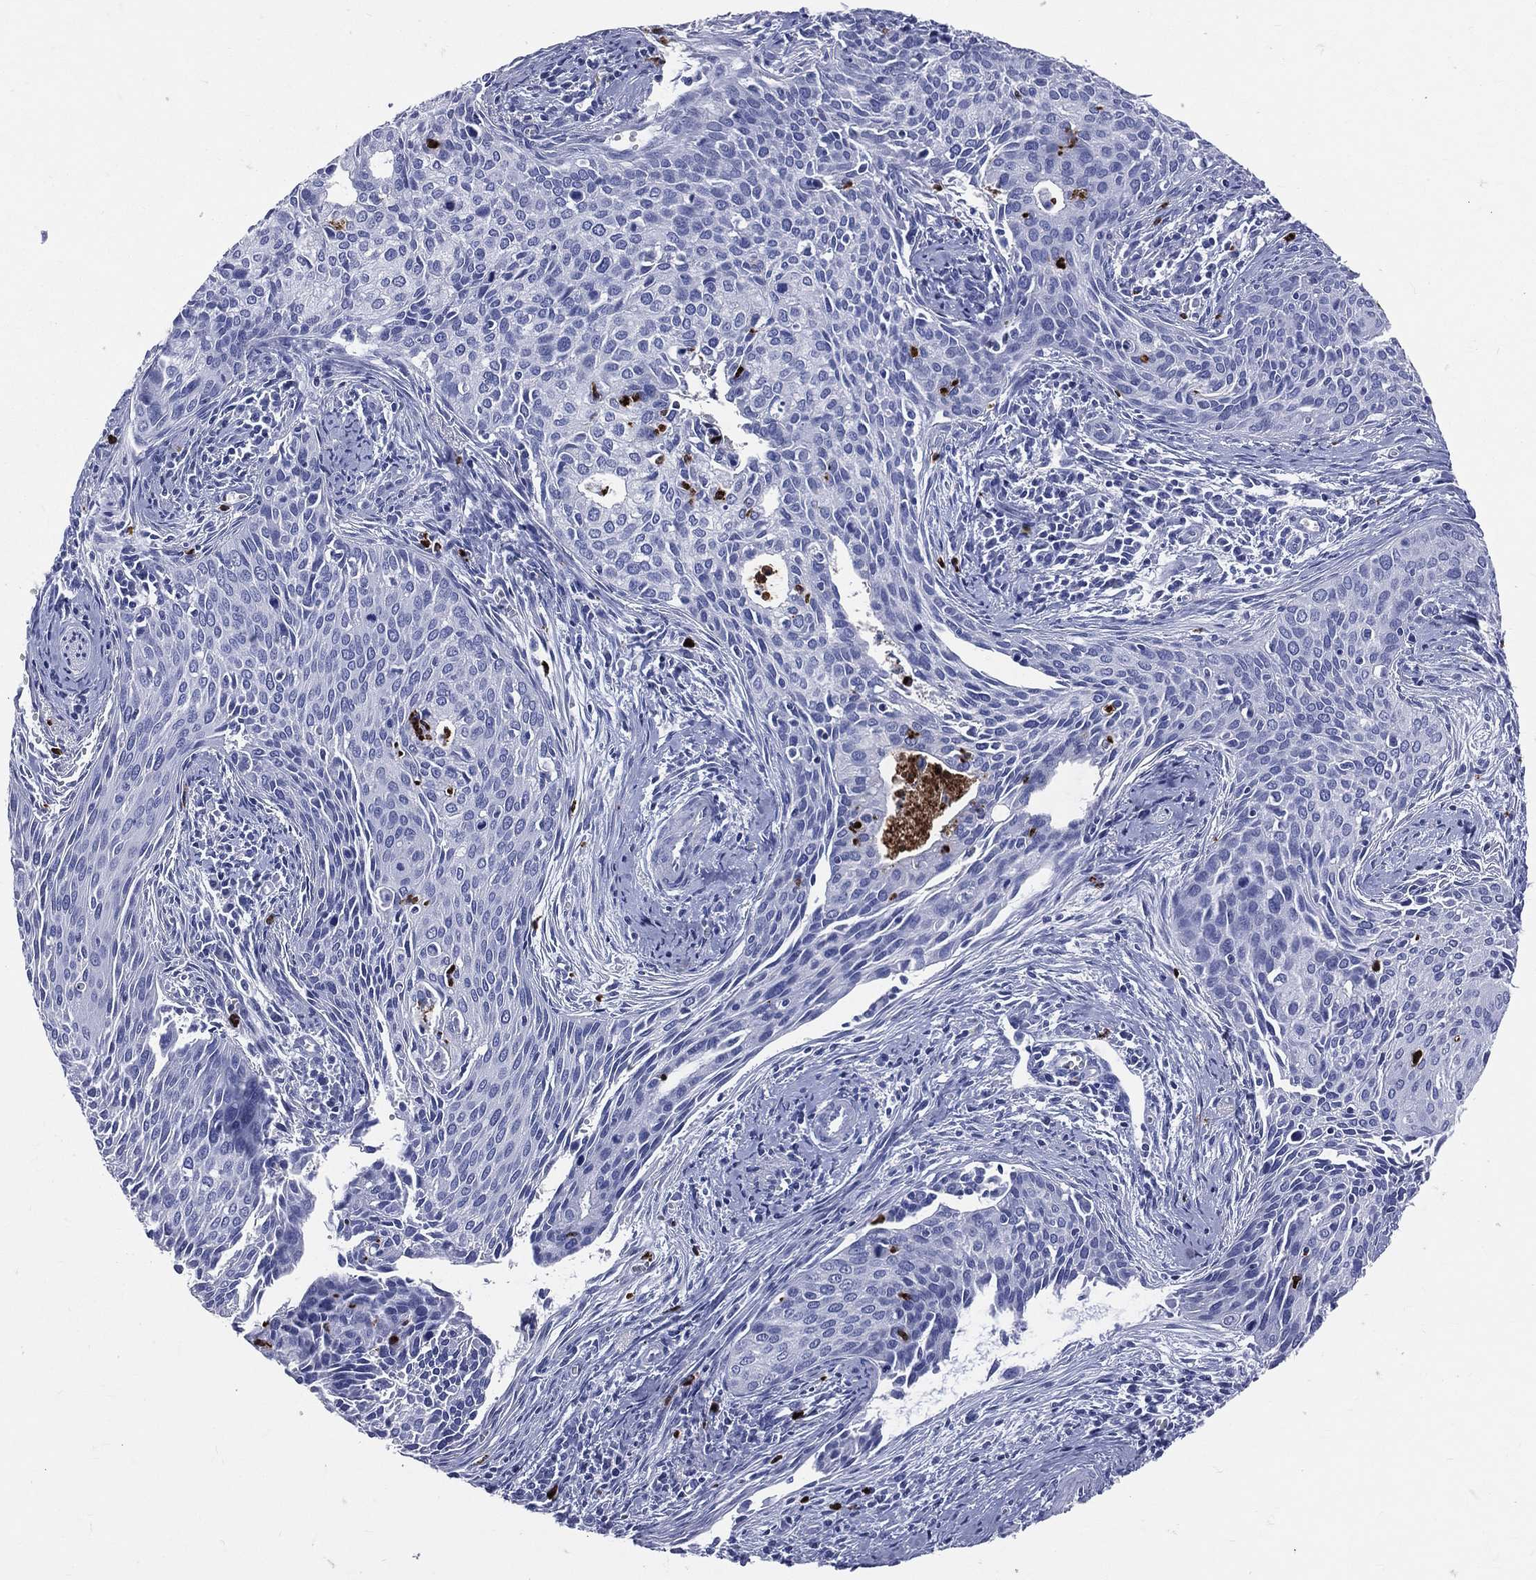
{"staining": {"intensity": "negative", "quantity": "none", "location": "none"}, "tissue": "cervical cancer", "cell_type": "Tumor cells", "image_type": "cancer", "snomed": [{"axis": "morphology", "description": "Squamous cell carcinoma, NOS"}, {"axis": "topography", "description": "Cervix"}], "caption": "Immunohistochemistry (IHC) image of neoplastic tissue: cervical cancer stained with DAB shows no significant protein staining in tumor cells.", "gene": "PGLYRP1", "patient": {"sex": "female", "age": 29}}